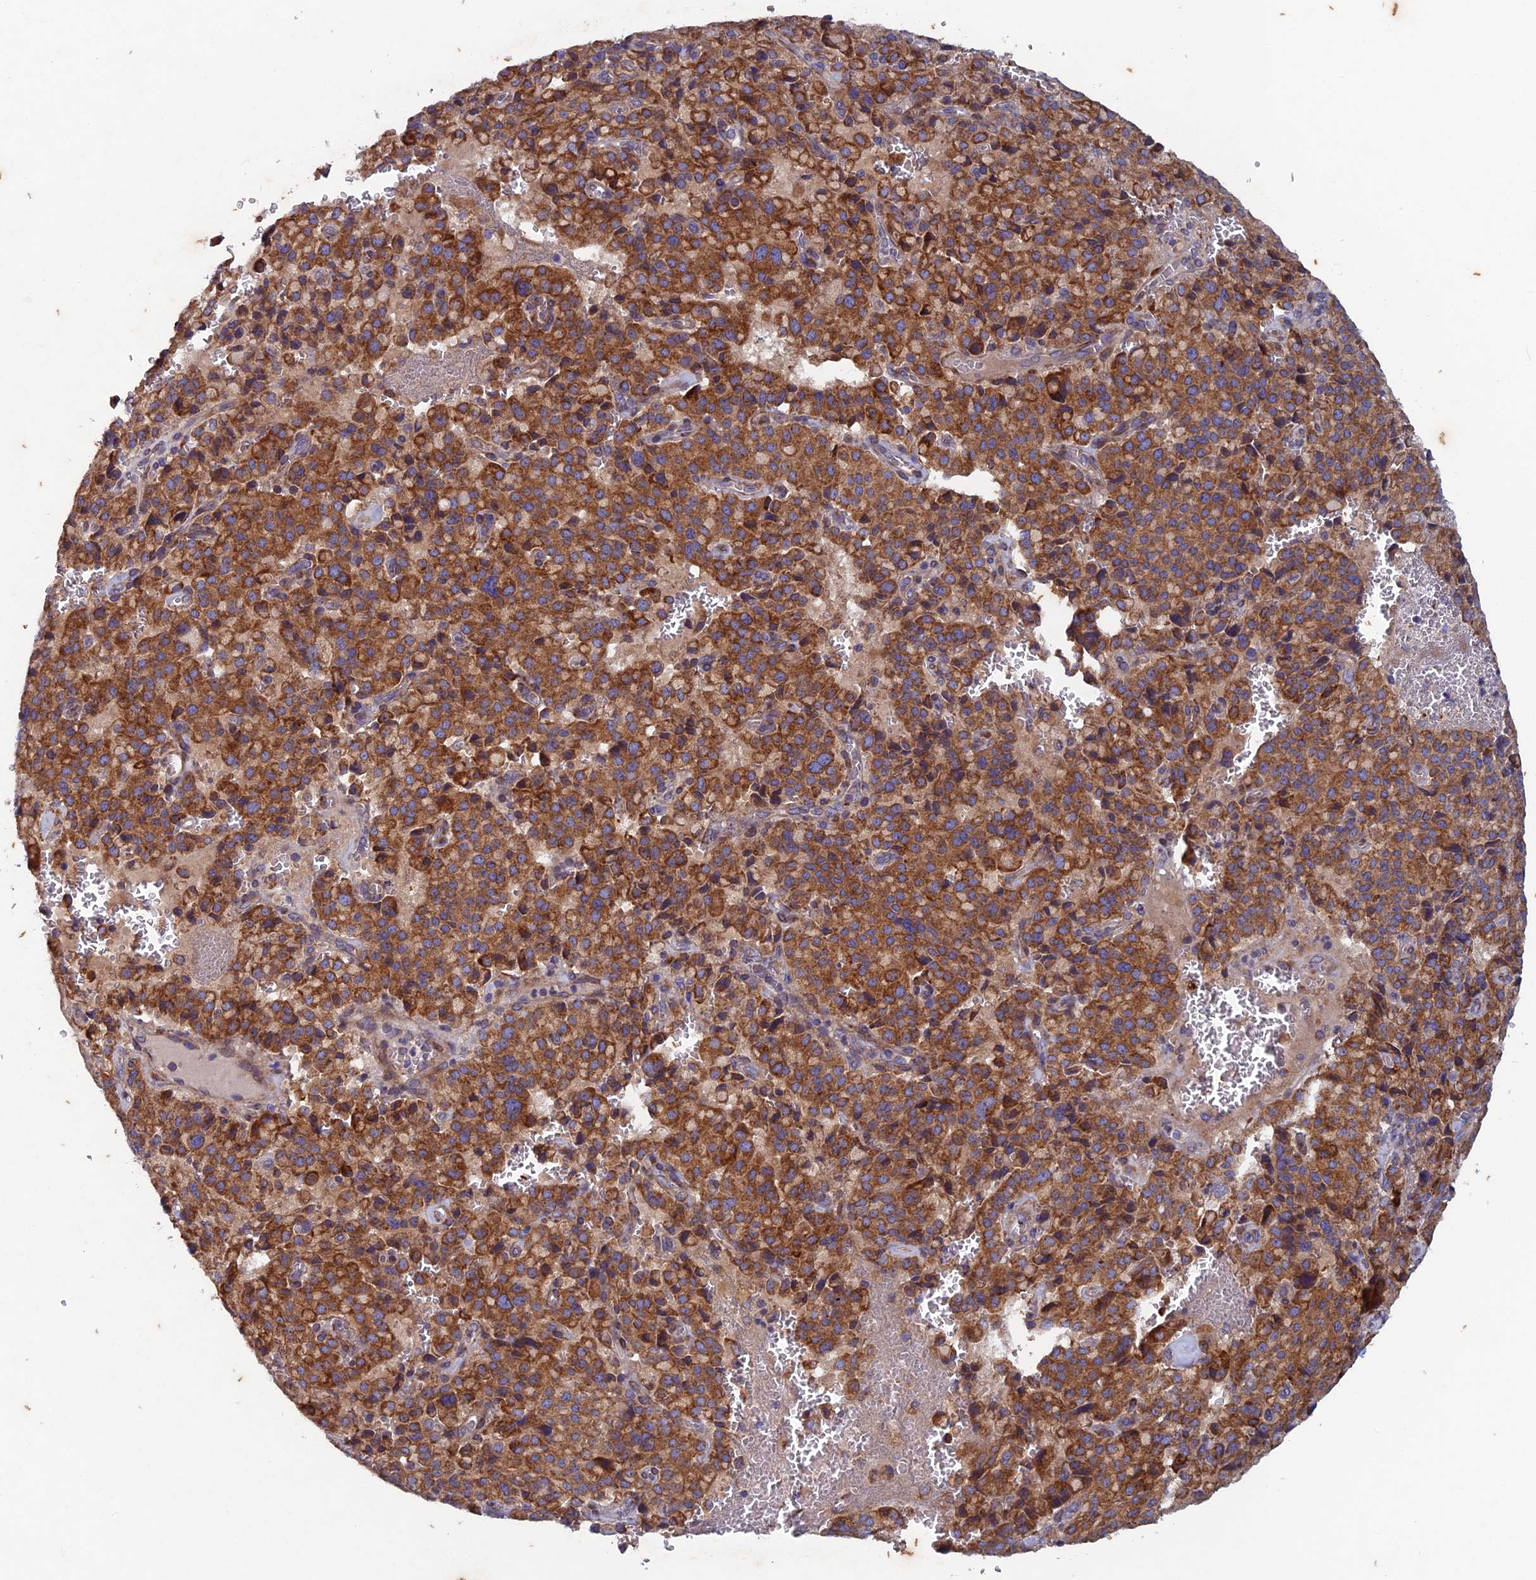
{"staining": {"intensity": "moderate", "quantity": ">75%", "location": "cytoplasmic/membranous"}, "tissue": "pancreatic cancer", "cell_type": "Tumor cells", "image_type": "cancer", "snomed": [{"axis": "morphology", "description": "Adenocarcinoma, NOS"}, {"axis": "topography", "description": "Pancreas"}], "caption": "This is a histology image of IHC staining of pancreatic adenocarcinoma, which shows moderate expression in the cytoplasmic/membranous of tumor cells.", "gene": "AP4S1", "patient": {"sex": "male", "age": 65}}